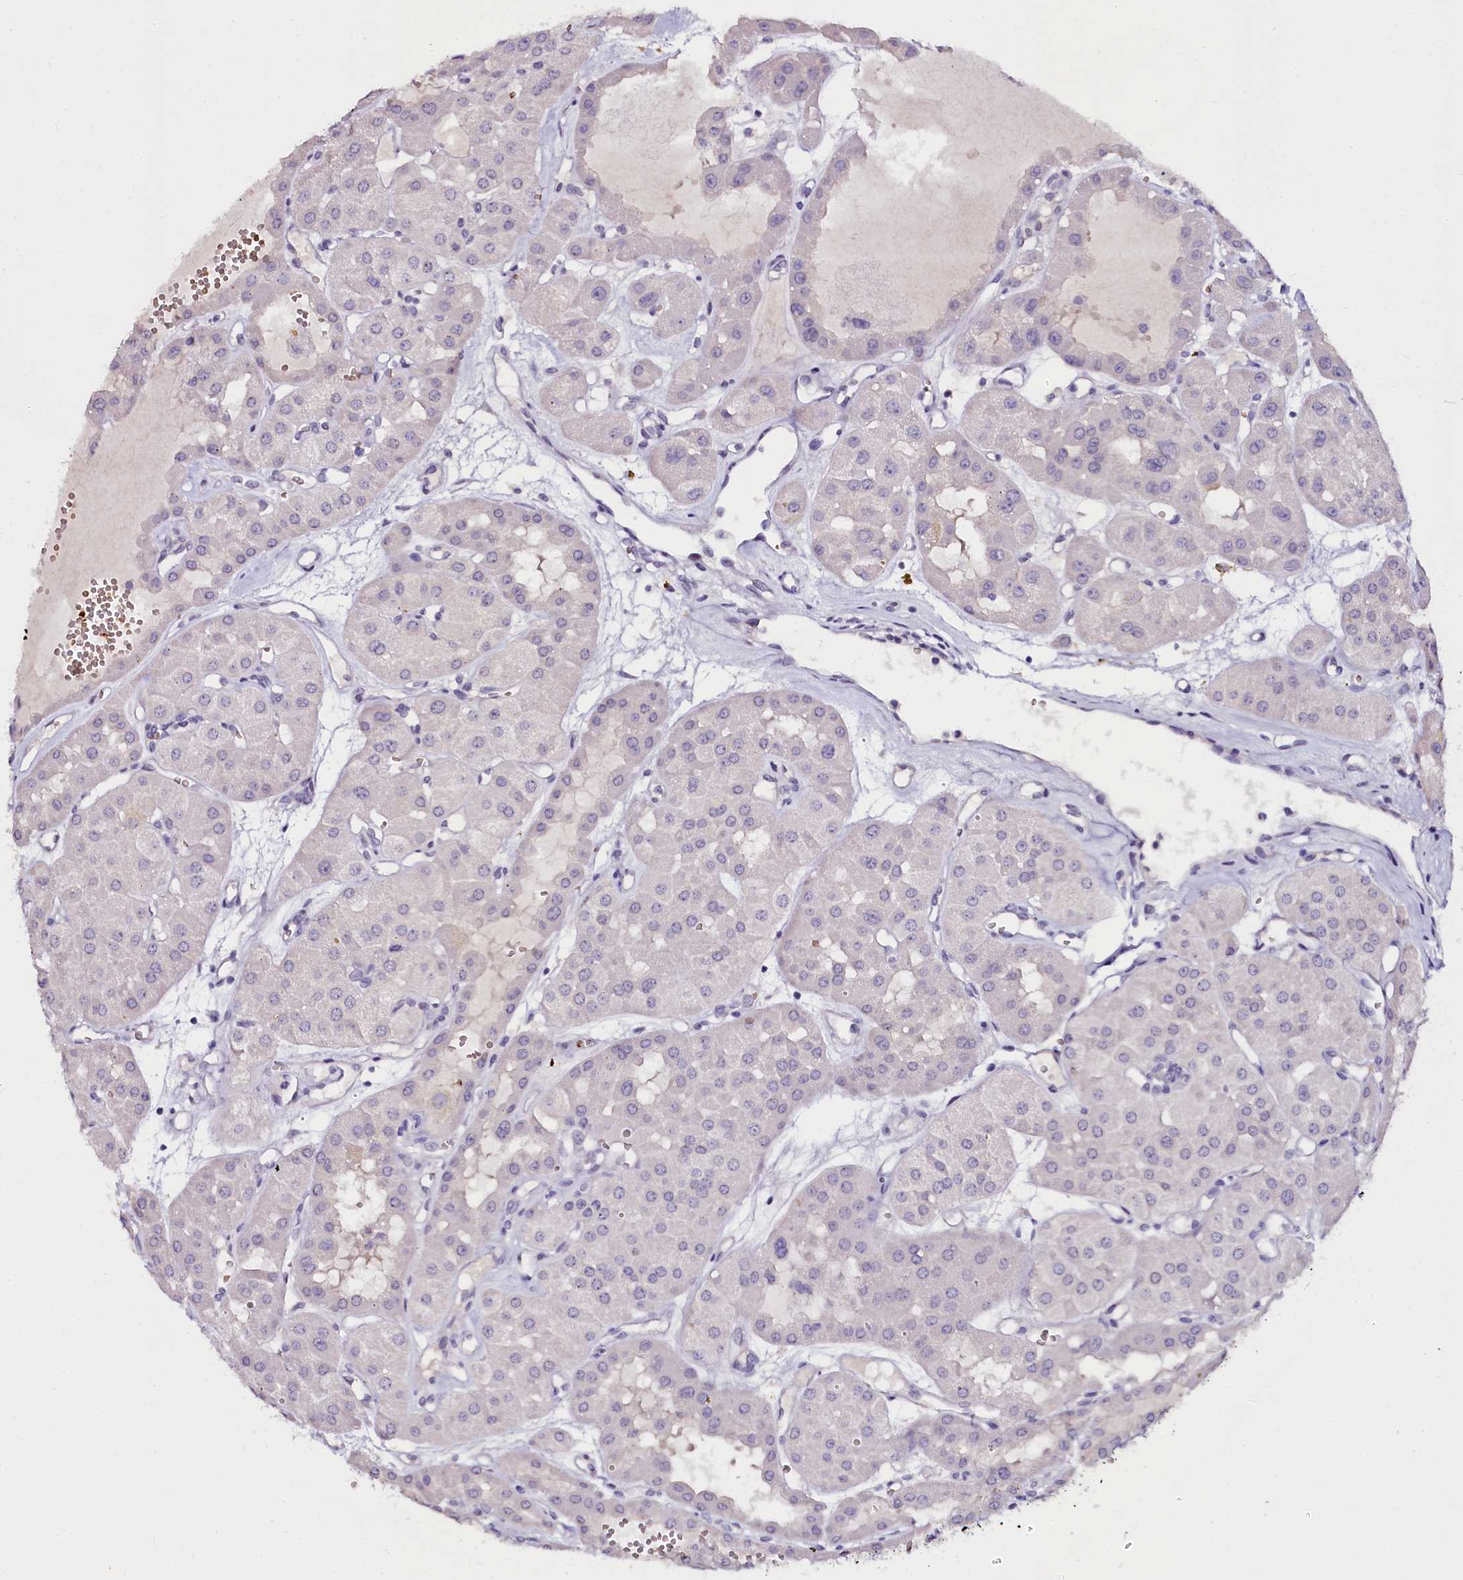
{"staining": {"intensity": "negative", "quantity": "none", "location": "none"}, "tissue": "renal cancer", "cell_type": "Tumor cells", "image_type": "cancer", "snomed": [{"axis": "morphology", "description": "Carcinoma, NOS"}, {"axis": "topography", "description": "Kidney"}], "caption": "Tumor cells show no significant expression in carcinoma (renal). The staining was performed using DAB (3,3'-diaminobenzidine) to visualize the protein expression in brown, while the nuclei were stained in blue with hematoxylin (Magnification: 20x).", "gene": "CTDSPL2", "patient": {"sex": "female", "age": 75}}